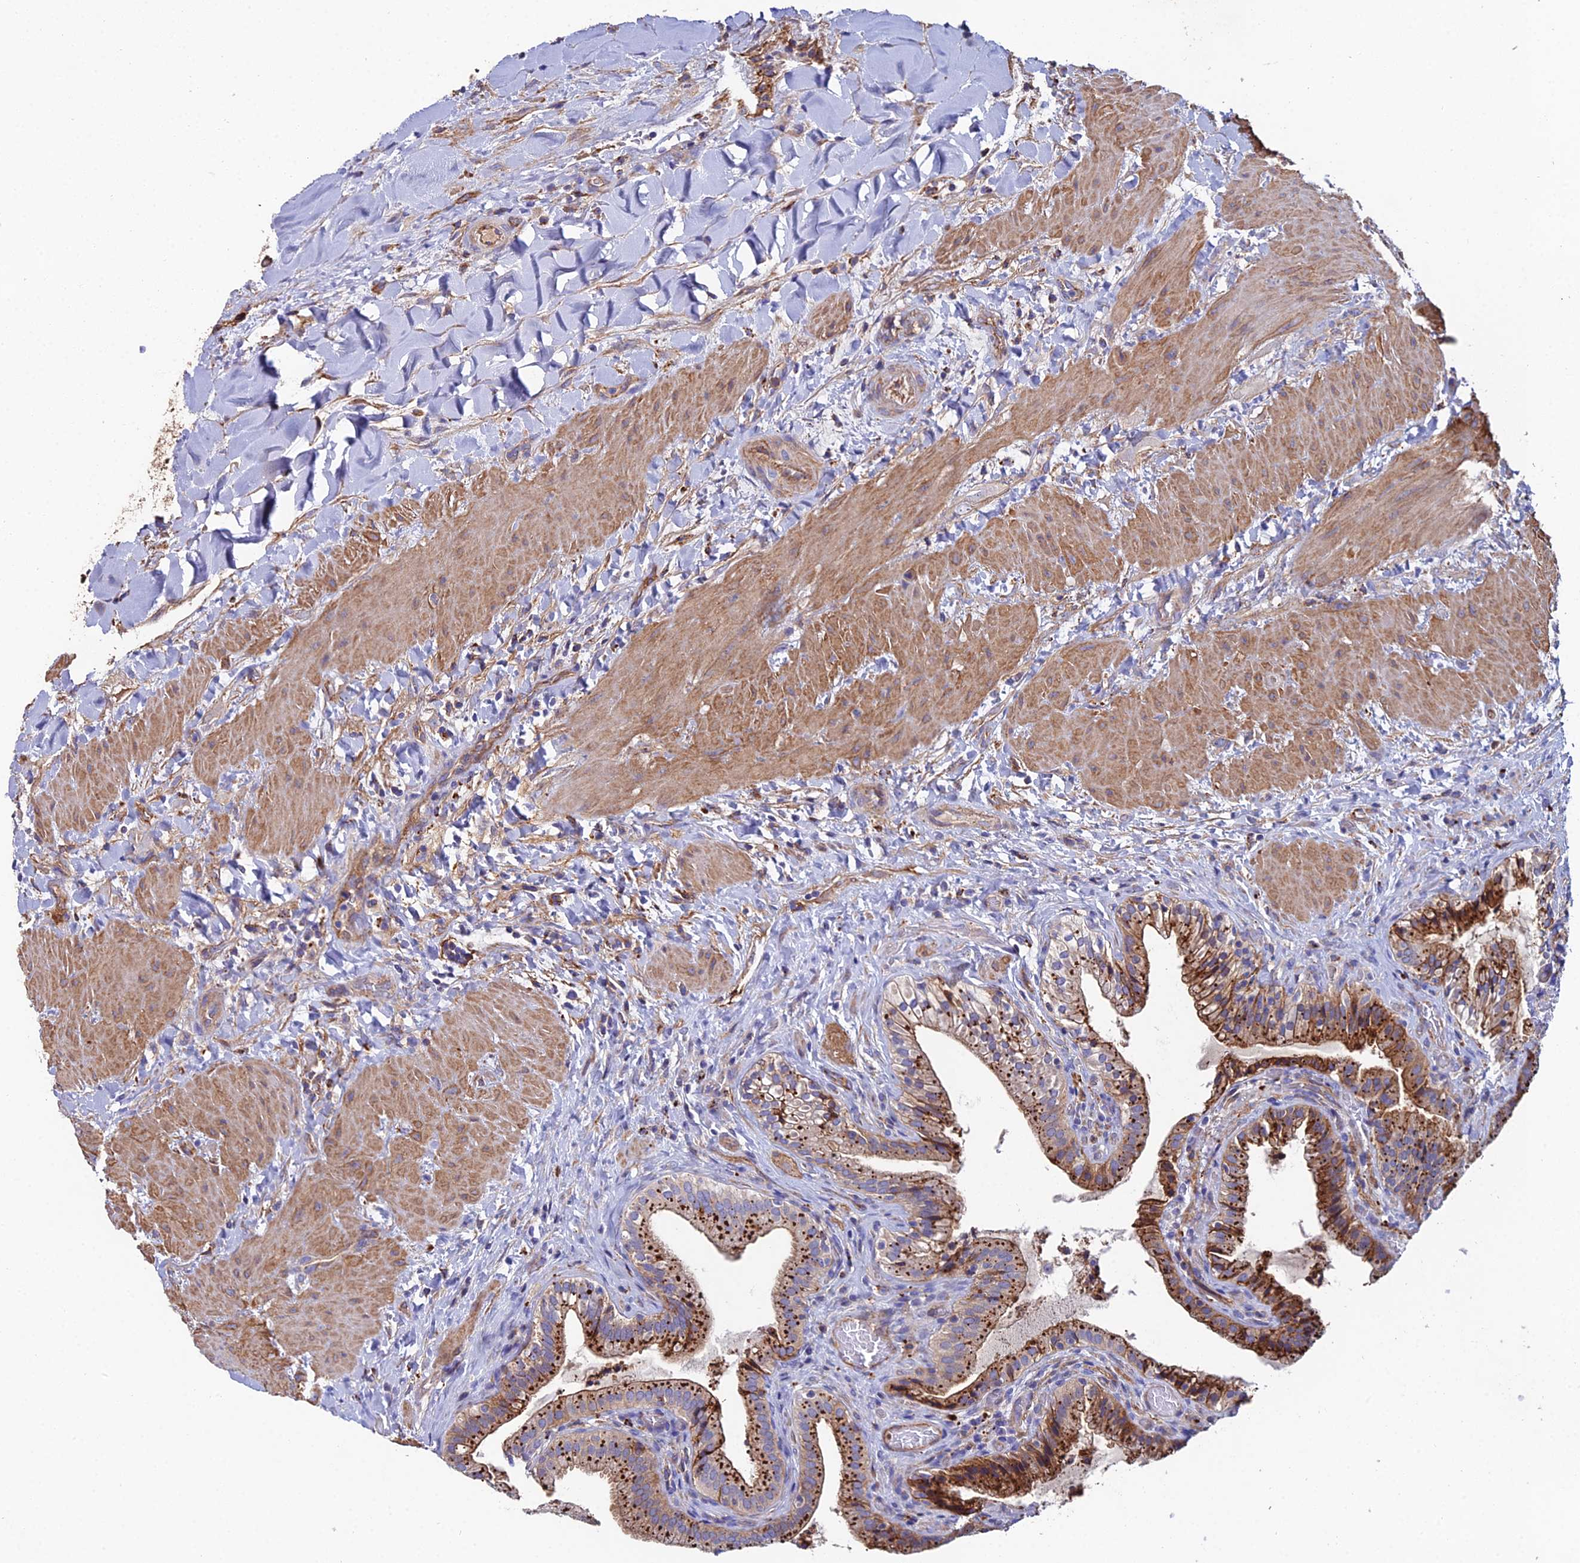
{"staining": {"intensity": "strong", "quantity": "25%-75%", "location": "cytoplasmic/membranous"}, "tissue": "gallbladder", "cell_type": "Glandular cells", "image_type": "normal", "snomed": [{"axis": "morphology", "description": "Normal tissue, NOS"}, {"axis": "topography", "description": "Gallbladder"}], "caption": "Immunohistochemical staining of benign gallbladder shows strong cytoplasmic/membranous protein positivity in about 25%-75% of glandular cells.", "gene": "C6", "patient": {"sex": "male", "age": 24}}